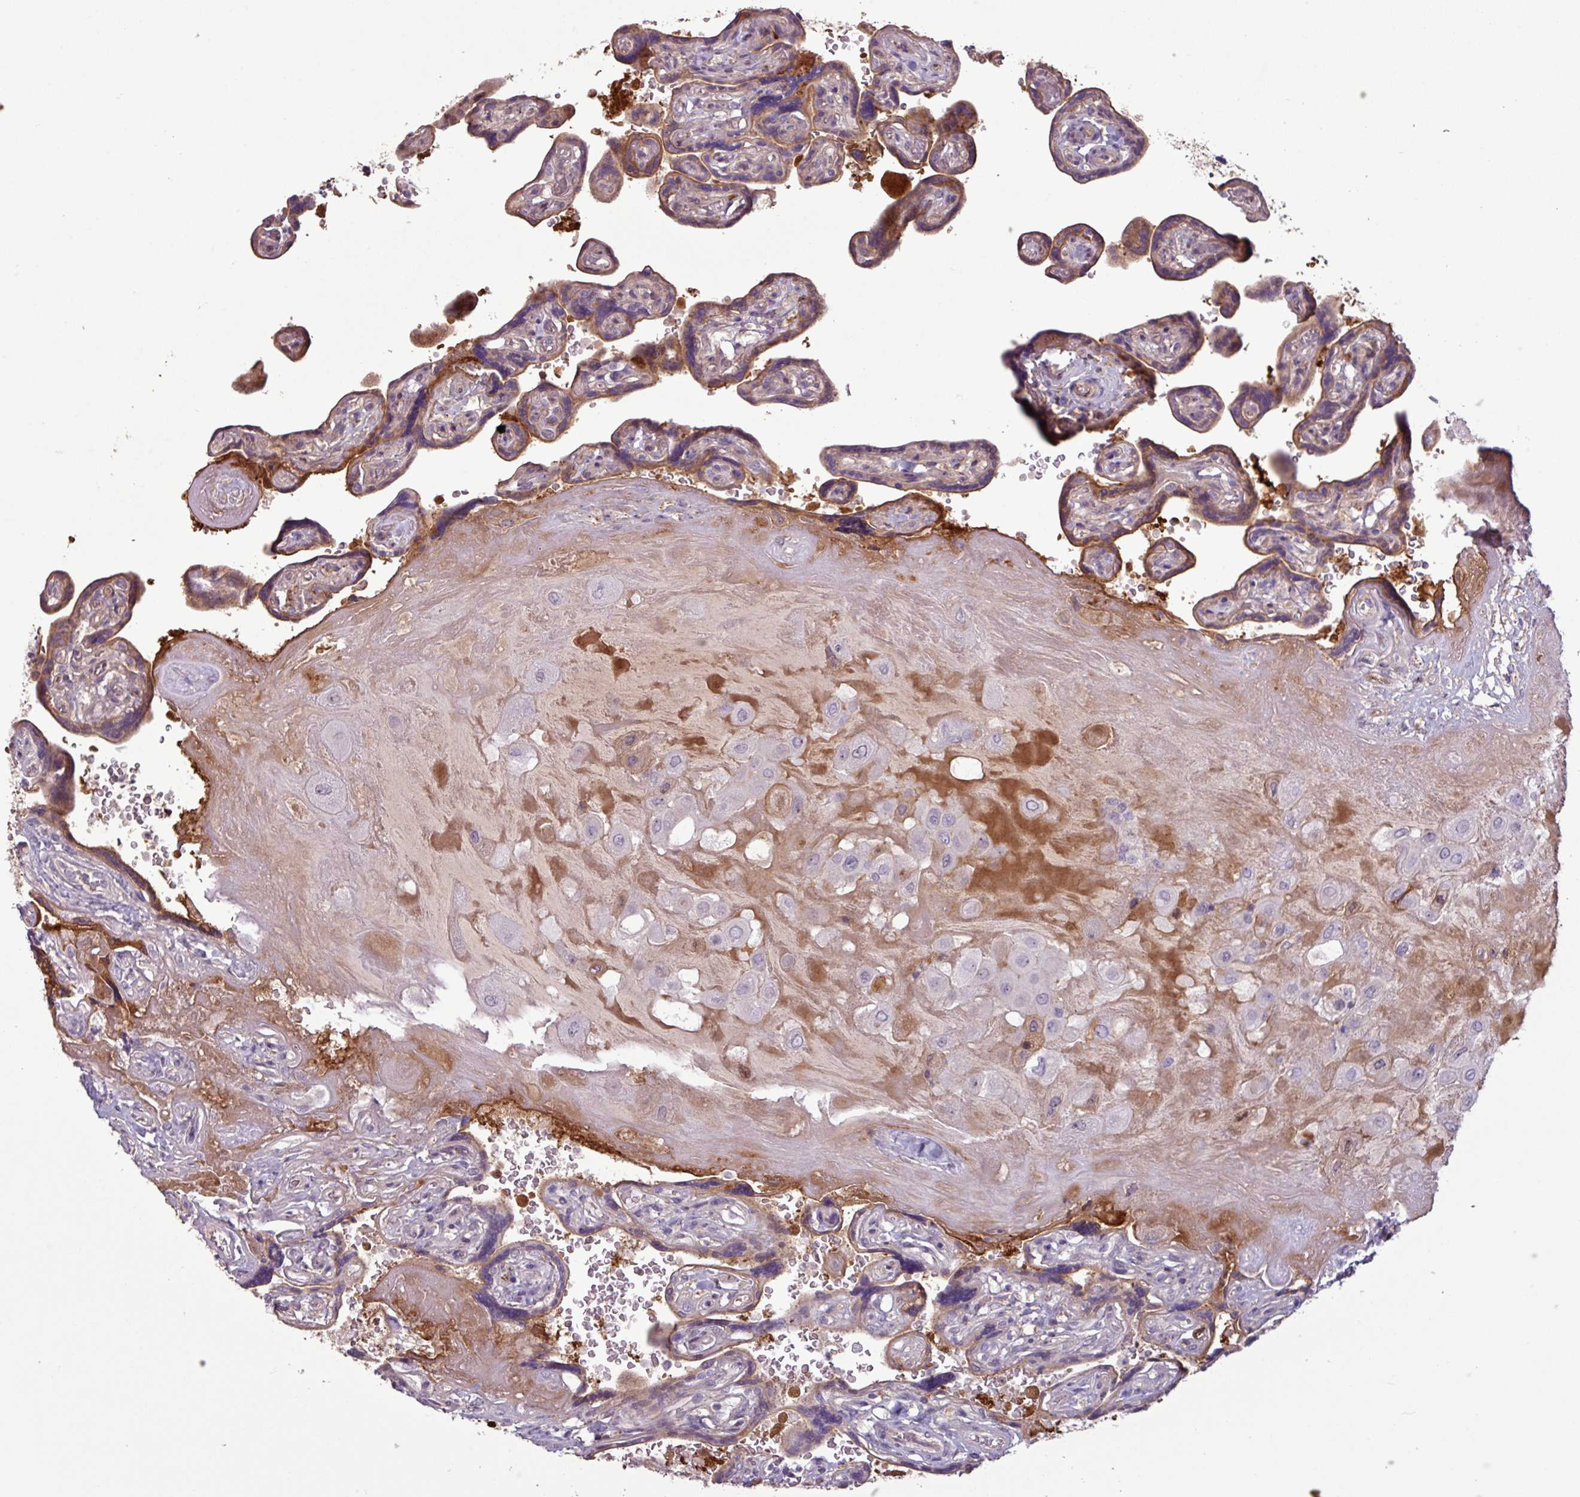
{"staining": {"intensity": "negative", "quantity": "none", "location": "none"}, "tissue": "placenta", "cell_type": "Decidual cells", "image_type": "normal", "snomed": [{"axis": "morphology", "description": "Normal tissue, NOS"}, {"axis": "topography", "description": "Placenta"}], "caption": "An immunohistochemistry micrograph of normal placenta is shown. There is no staining in decidual cells of placenta. The staining was performed using DAB (3,3'-diaminobenzidine) to visualize the protein expression in brown, while the nuclei were stained in blue with hematoxylin (Magnification: 20x).", "gene": "C4A", "patient": {"sex": "female", "age": 32}}